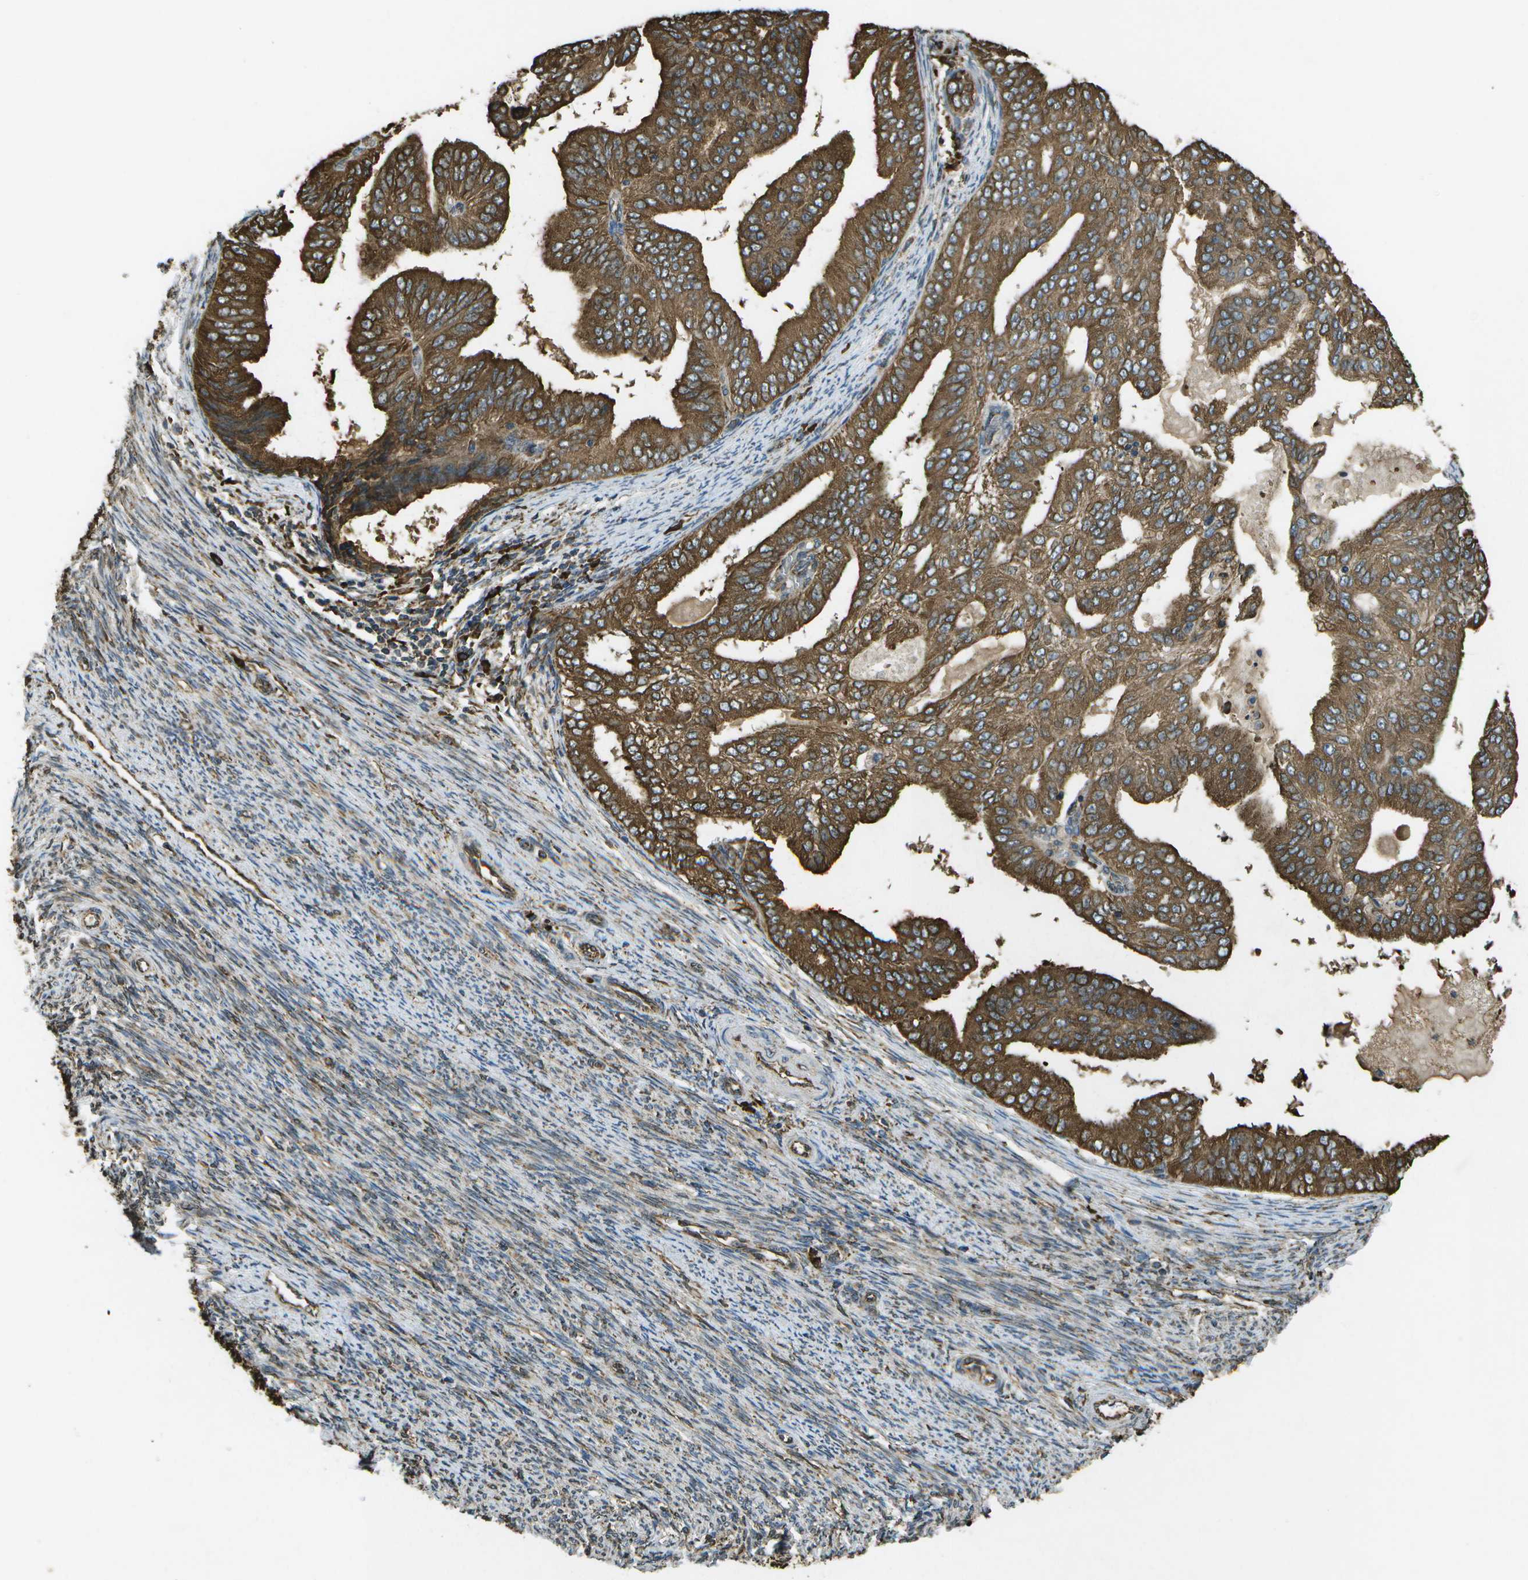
{"staining": {"intensity": "strong", "quantity": ">75%", "location": "cytoplasmic/membranous"}, "tissue": "endometrial cancer", "cell_type": "Tumor cells", "image_type": "cancer", "snomed": [{"axis": "morphology", "description": "Adenocarcinoma, NOS"}, {"axis": "topography", "description": "Endometrium"}], "caption": "Endometrial cancer stained with a protein marker demonstrates strong staining in tumor cells.", "gene": "PDIA4", "patient": {"sex": "female", "age": 58}}